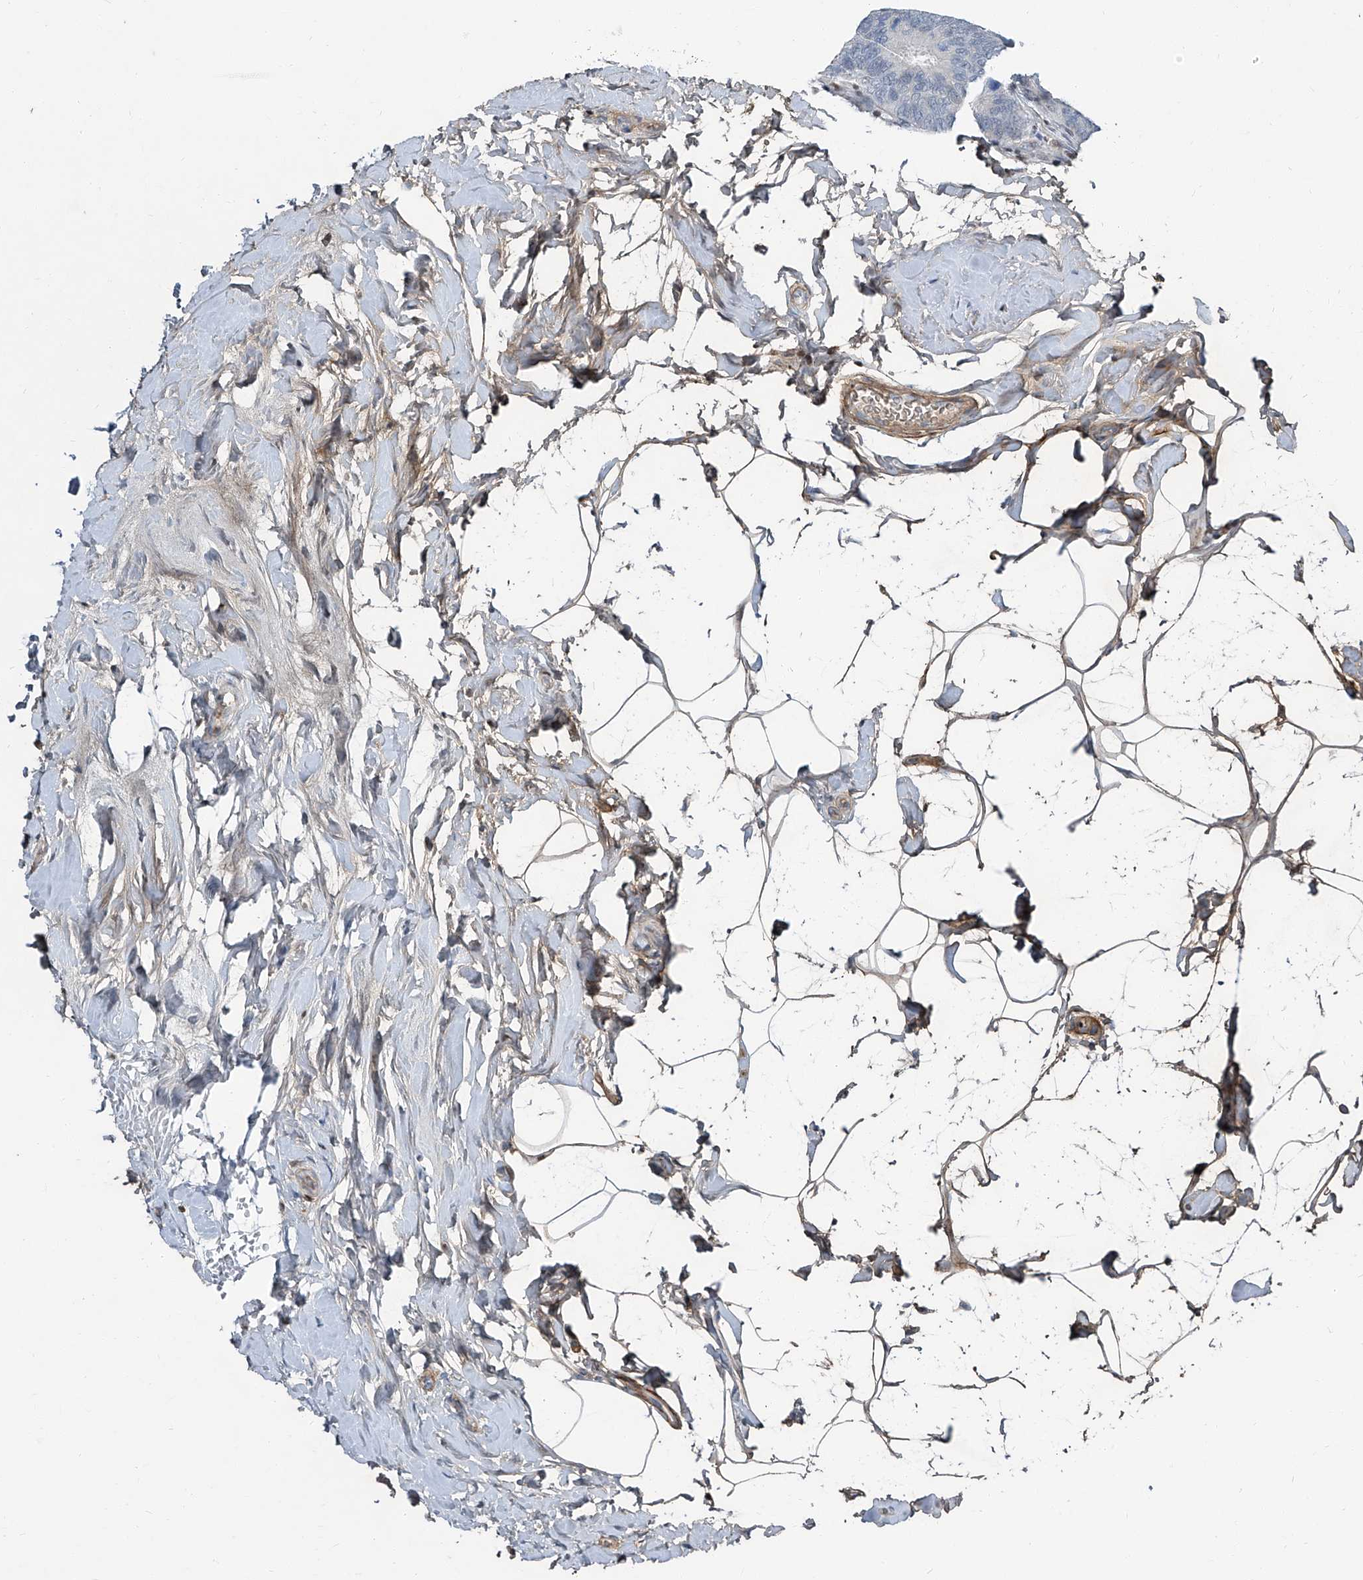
{"staining": {"intensity": "negative", "quantity": "none", "location": "none"}, "tissue": "breast cancer", "cell_type": "Tumor cells", "image_type": "cancer", "snomed": [{"axis": "morphology", "description": "Lobular carcinoma, in situ"}, {"axis": "morphology", "description": "Lobular carcinoma"}, {"axis": "topography", "description": "Breast"}], "caption": "Tumor cells show no significant staining in lobular carcinoma in situ (breast).", "gene": "HOXA3", "patient": {"sex": "female", "age": 41}}